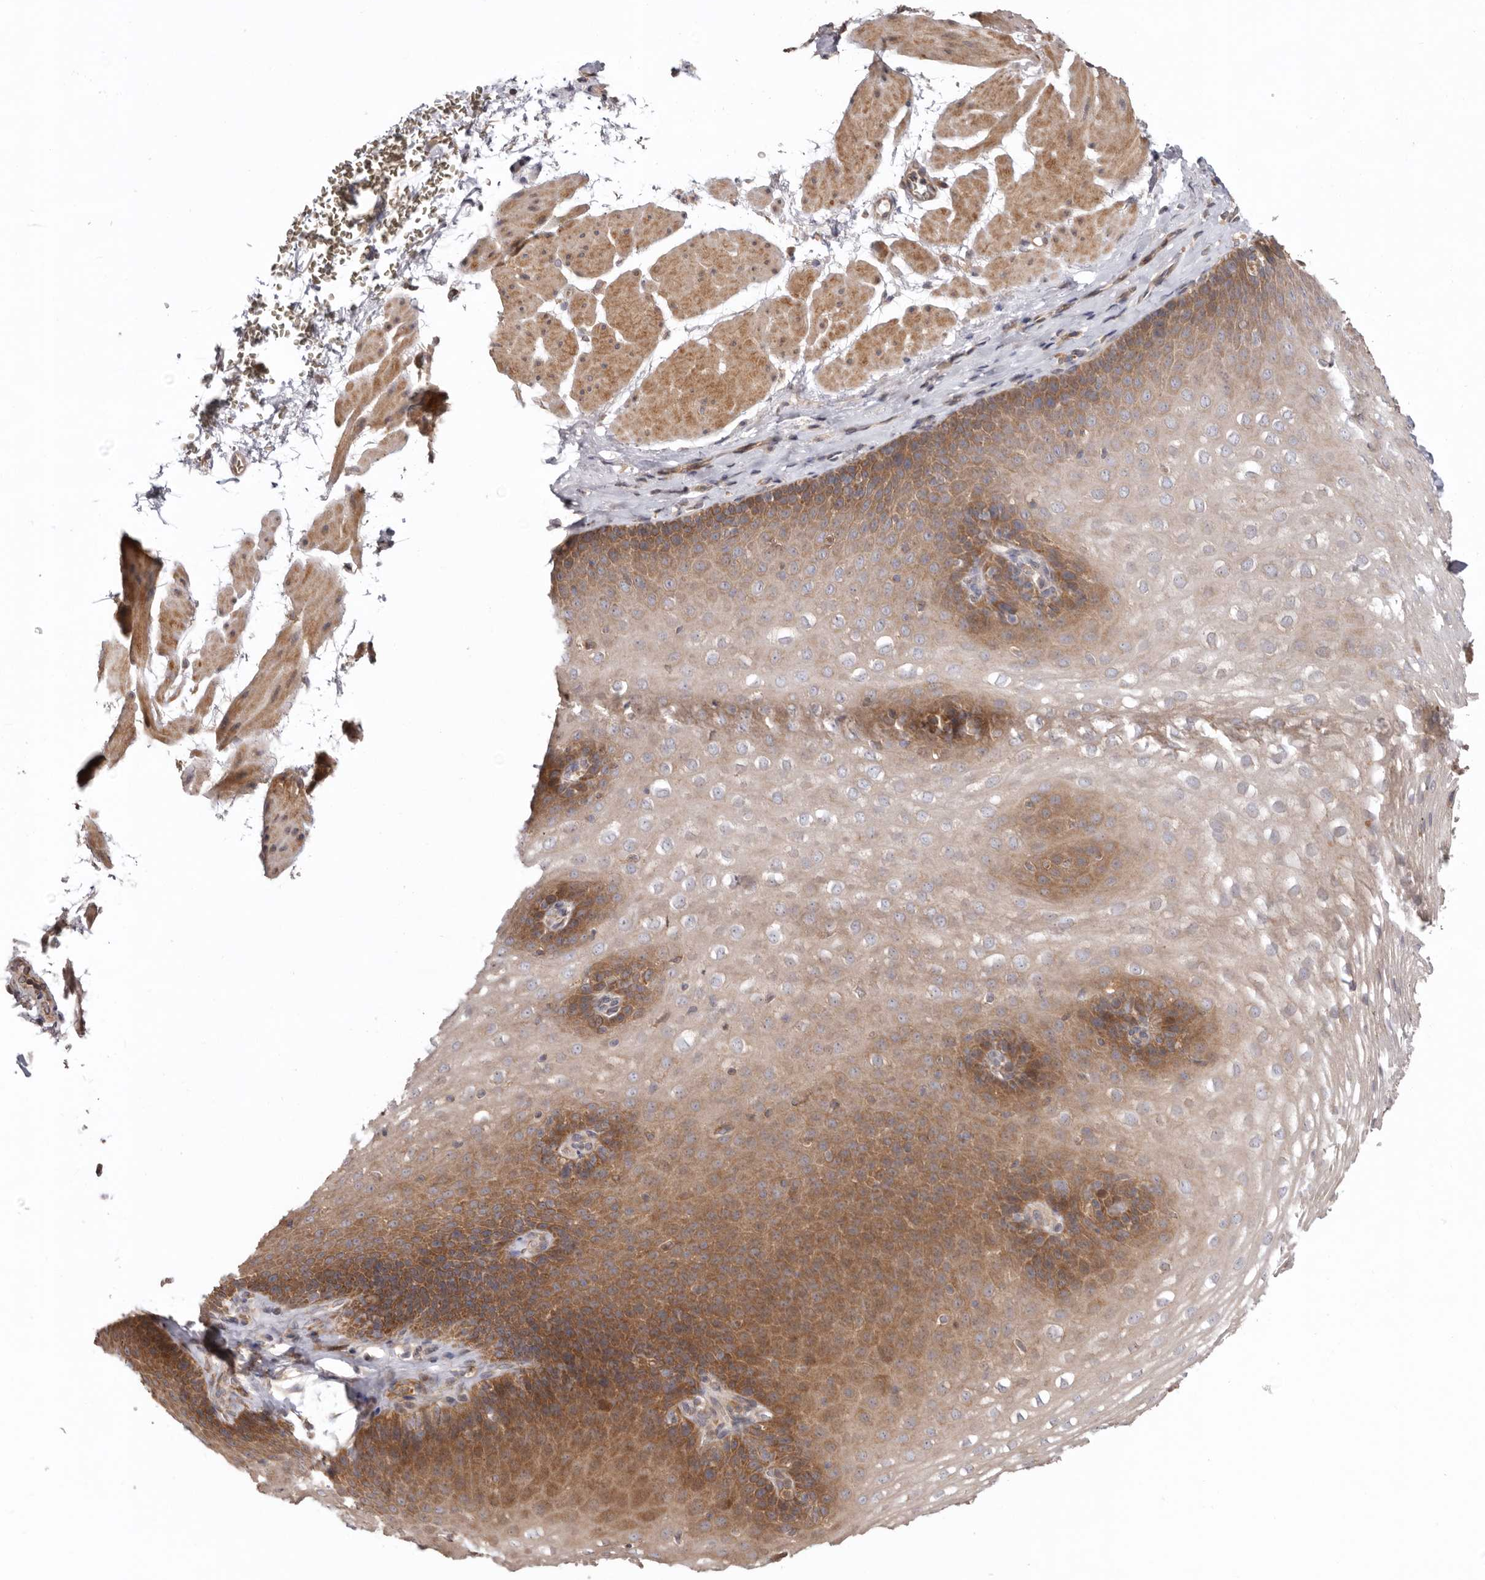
{"staining": {"intensity": "moderate", "quantity": "25%-75%", "location": "cytoplasmic/membranous"}, "tissue": "esophagus", "cell_type": "Squamous epithelial cells", "image_type": "normal", "snomed": [{"axis": "morphology", "description": "Normal tissue, NOS"}, {"axis": "topography", "description": "Esophagus"}], "caption": "Squamous epithelial cells exhibit medium levels of moderate cytoplasmic/membranous staining in approximately 25%-75% of cells in benign human esophagus.", "gene": "TMUB1", "patient": {"sex": "female", "age": 66}}